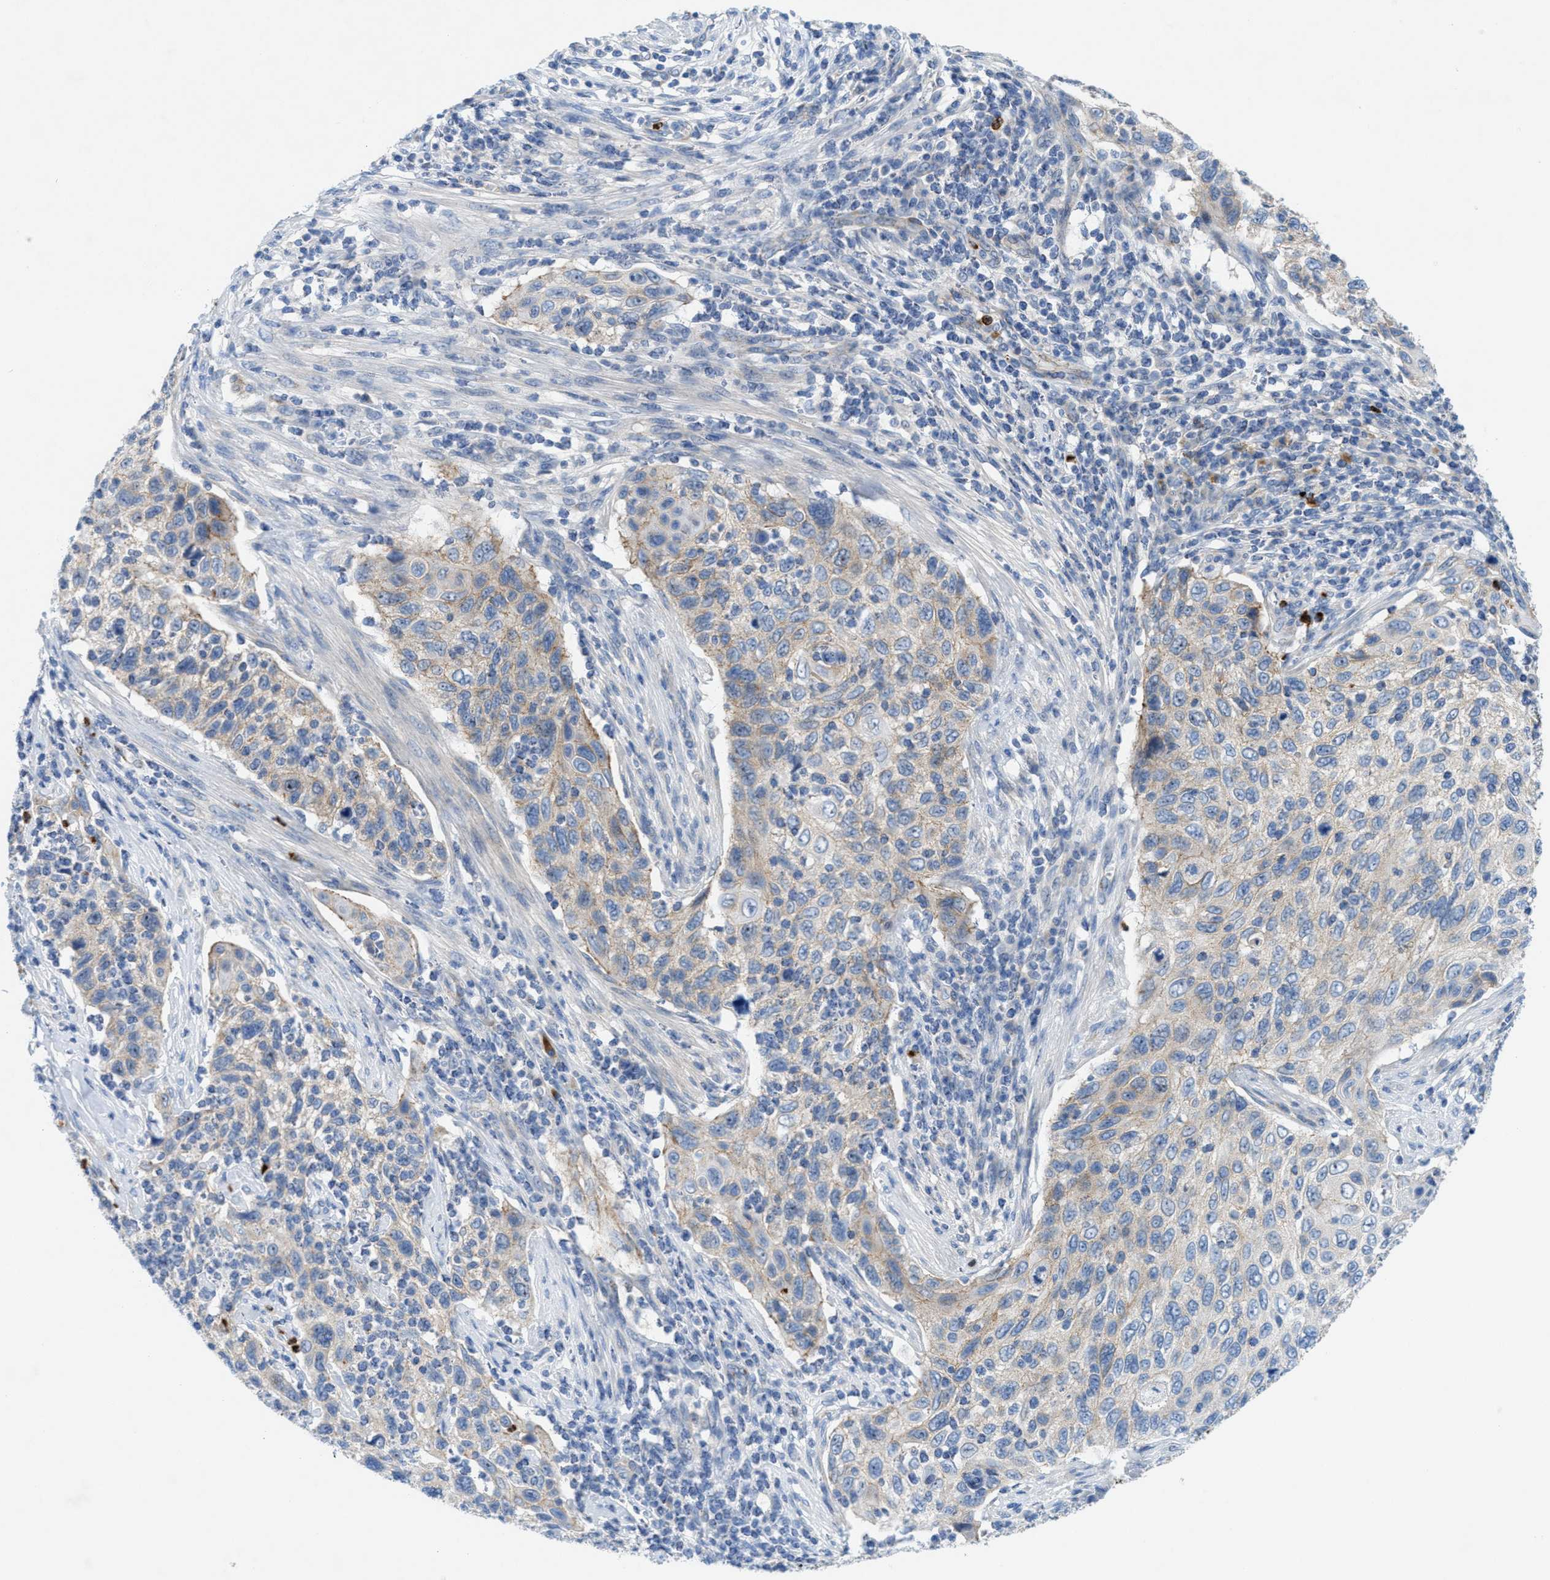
{"staining": {"intensity": "weak", "quantity": "<25%", "location": "cytoplasmic/membranous"}, "tissue": "cervical cancer", "cell_type": "Tumor cells", "image_type": "cancer", "snomed": [{"axis": "morphology", "description": "Squamous cell carcinoma, NOS"}, {"axis": "topography", "description": "Cervix"}], "caption": "Cervical cancer was stained to show a protein in brown. There is no significant staining in tumor cells. Nuclei are stained in blue.", "gene": "CMTM1", "patient": {"sex": "female", "age": 70}}